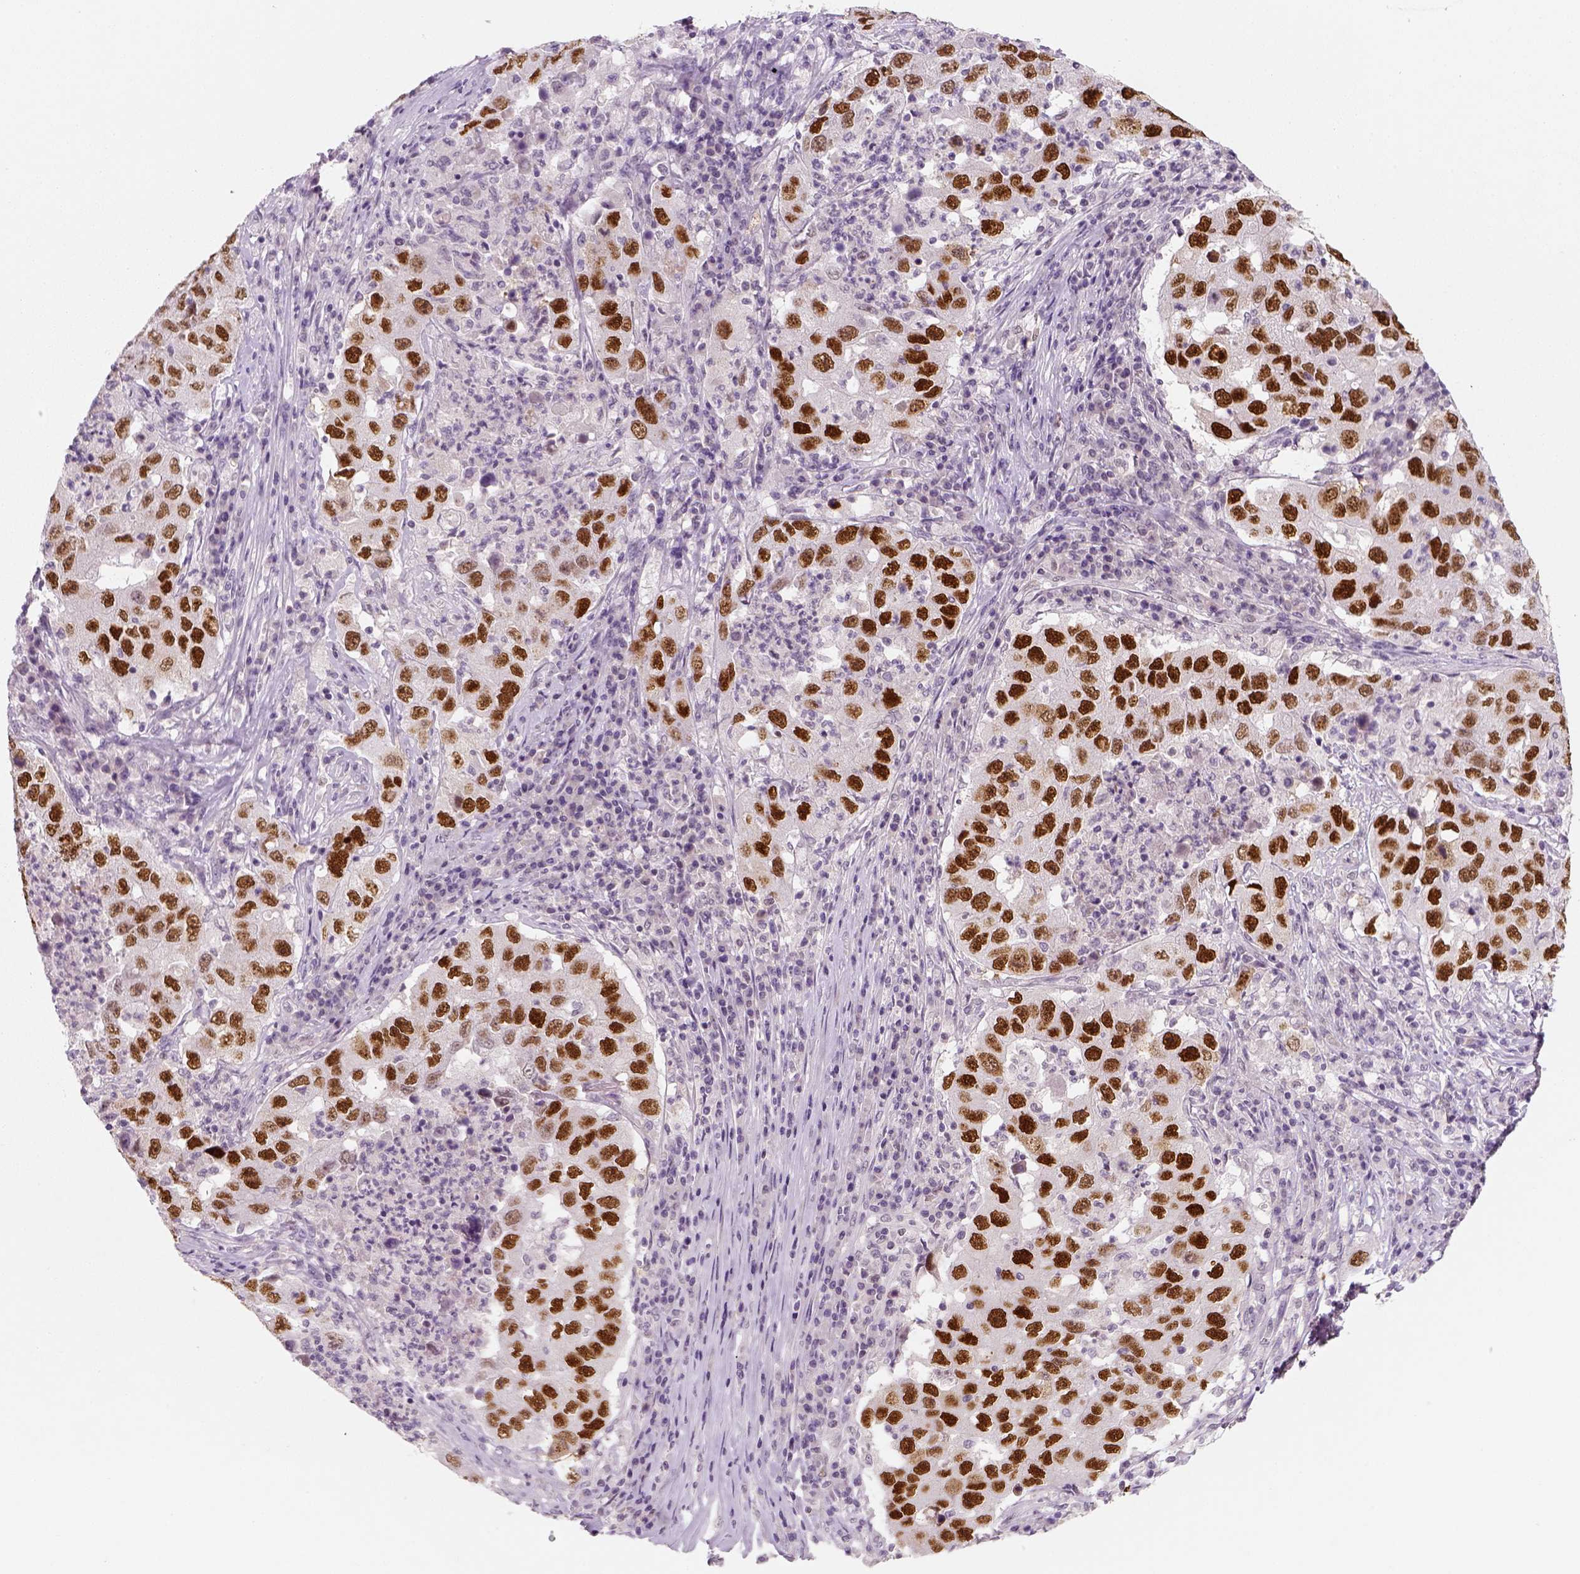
{"staining": {"intensity": "strong", "quantity": ">75%", "location": "nuclear"}, "tissue": "lung cancer", "cell_type": "Tumor cells", "image_type": "cancer", "snomed": [{"axis": "morphology", "description": "Adenocarcinoma, NOS"}, {"axis": "topography", "description": "Lung"}], "caption": "Lung cancer (adenocarcinoma) tissue displays strong nuclear expression in about >75% of tumor cells, visualized by immunohistochemistry.", "gene": "TP53", "patient": {"sex": "male", "age": 73}}